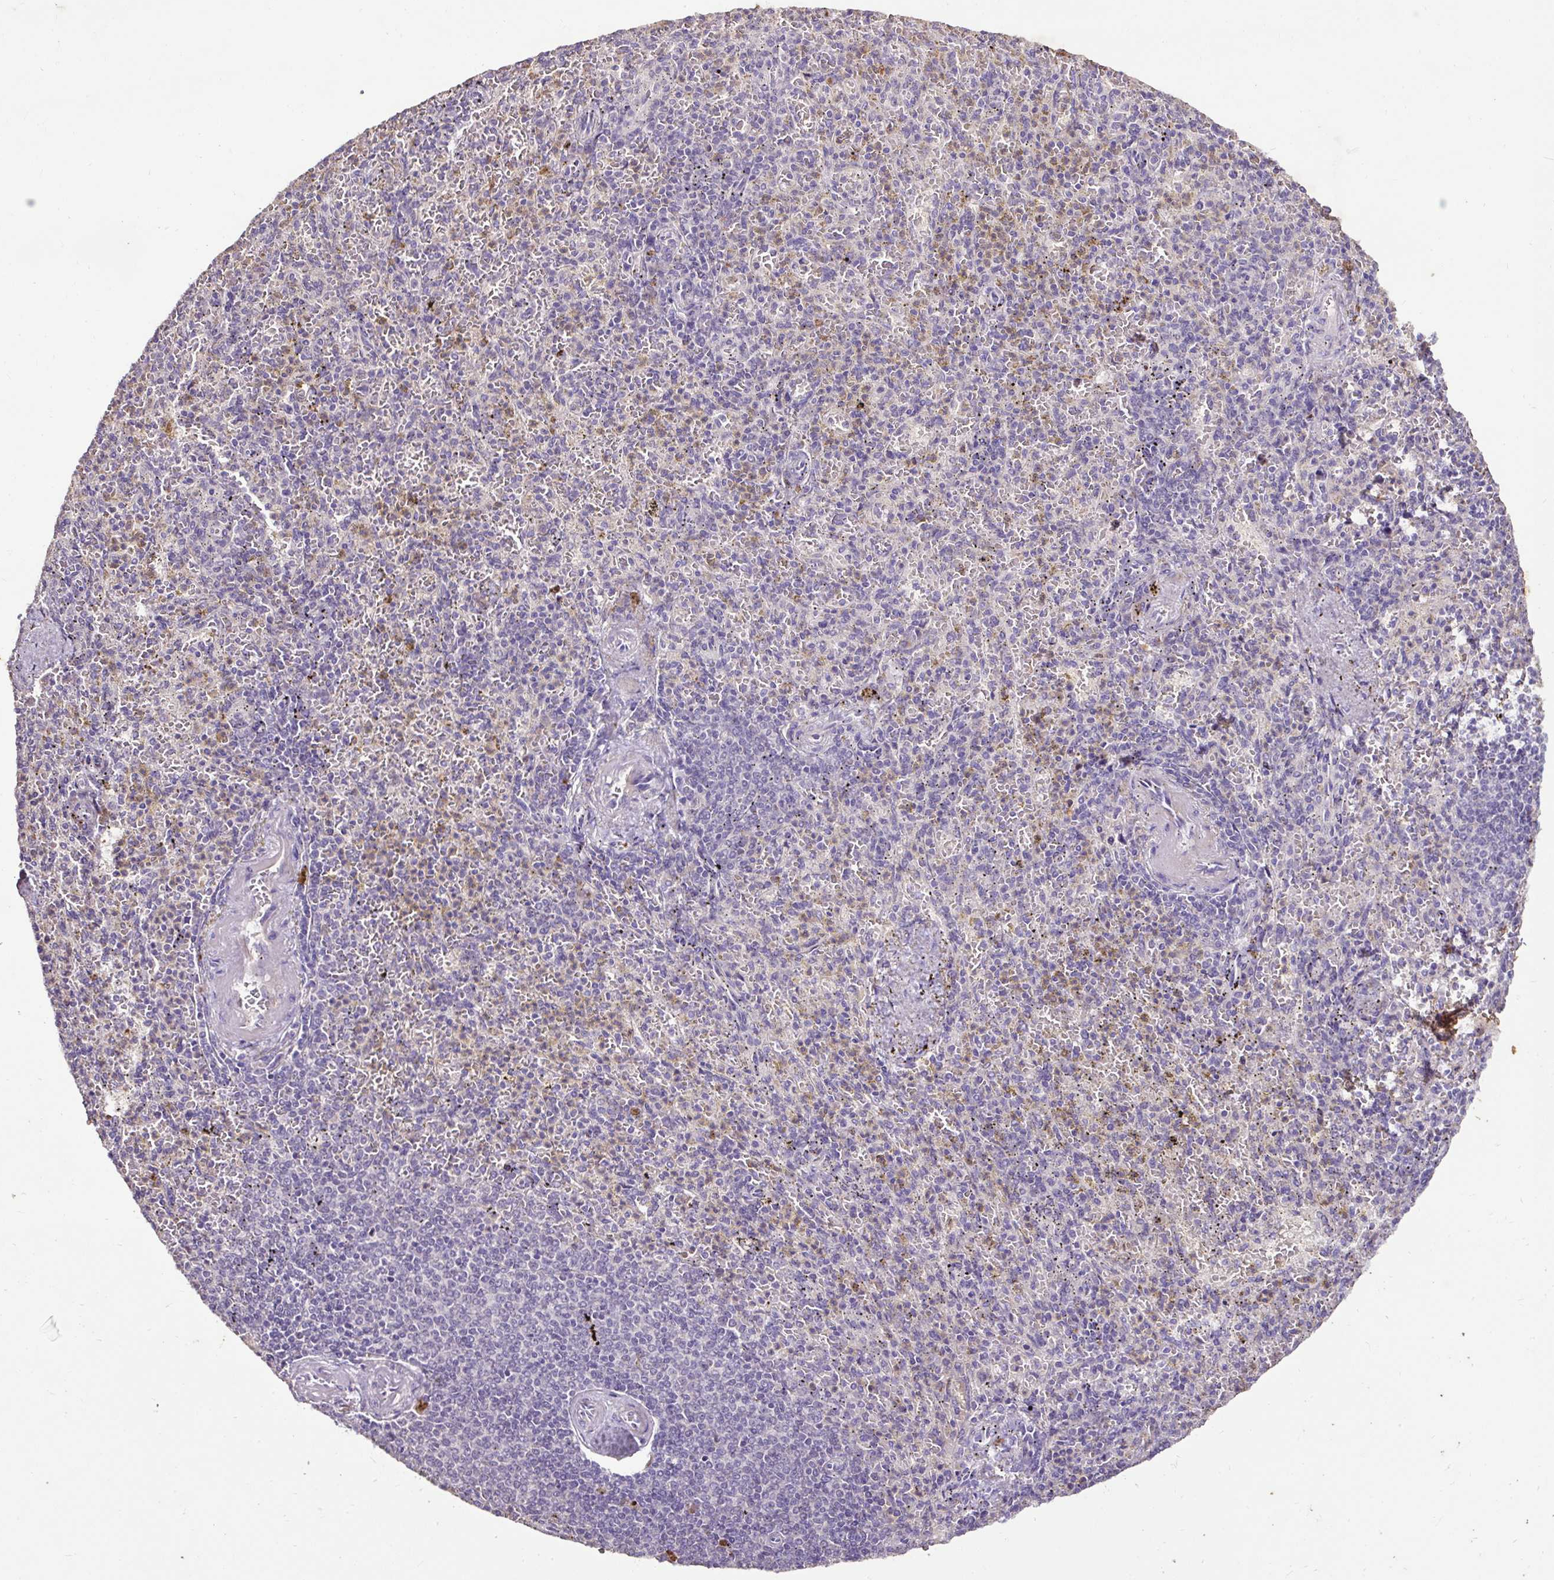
{"staining": {"intensity": "negative", "quantity": "none", "location": "none"}, "tissue": "spleen", "cell_type": "Cells in red pulp", "image_type": "normal", "snomed": [{"axis": "morphology", "description": "Normal tissue, NOS"}, {"axis": "topography", "description": "Spleen"}], "caption": "Immunohistochemistry photomicrograph of benign human spleen stained for a protein (brown), which reveals no positivity in cells in red pulp.", "gene": "LRTM2", "patient": {"sex": "female", "age": 74}}